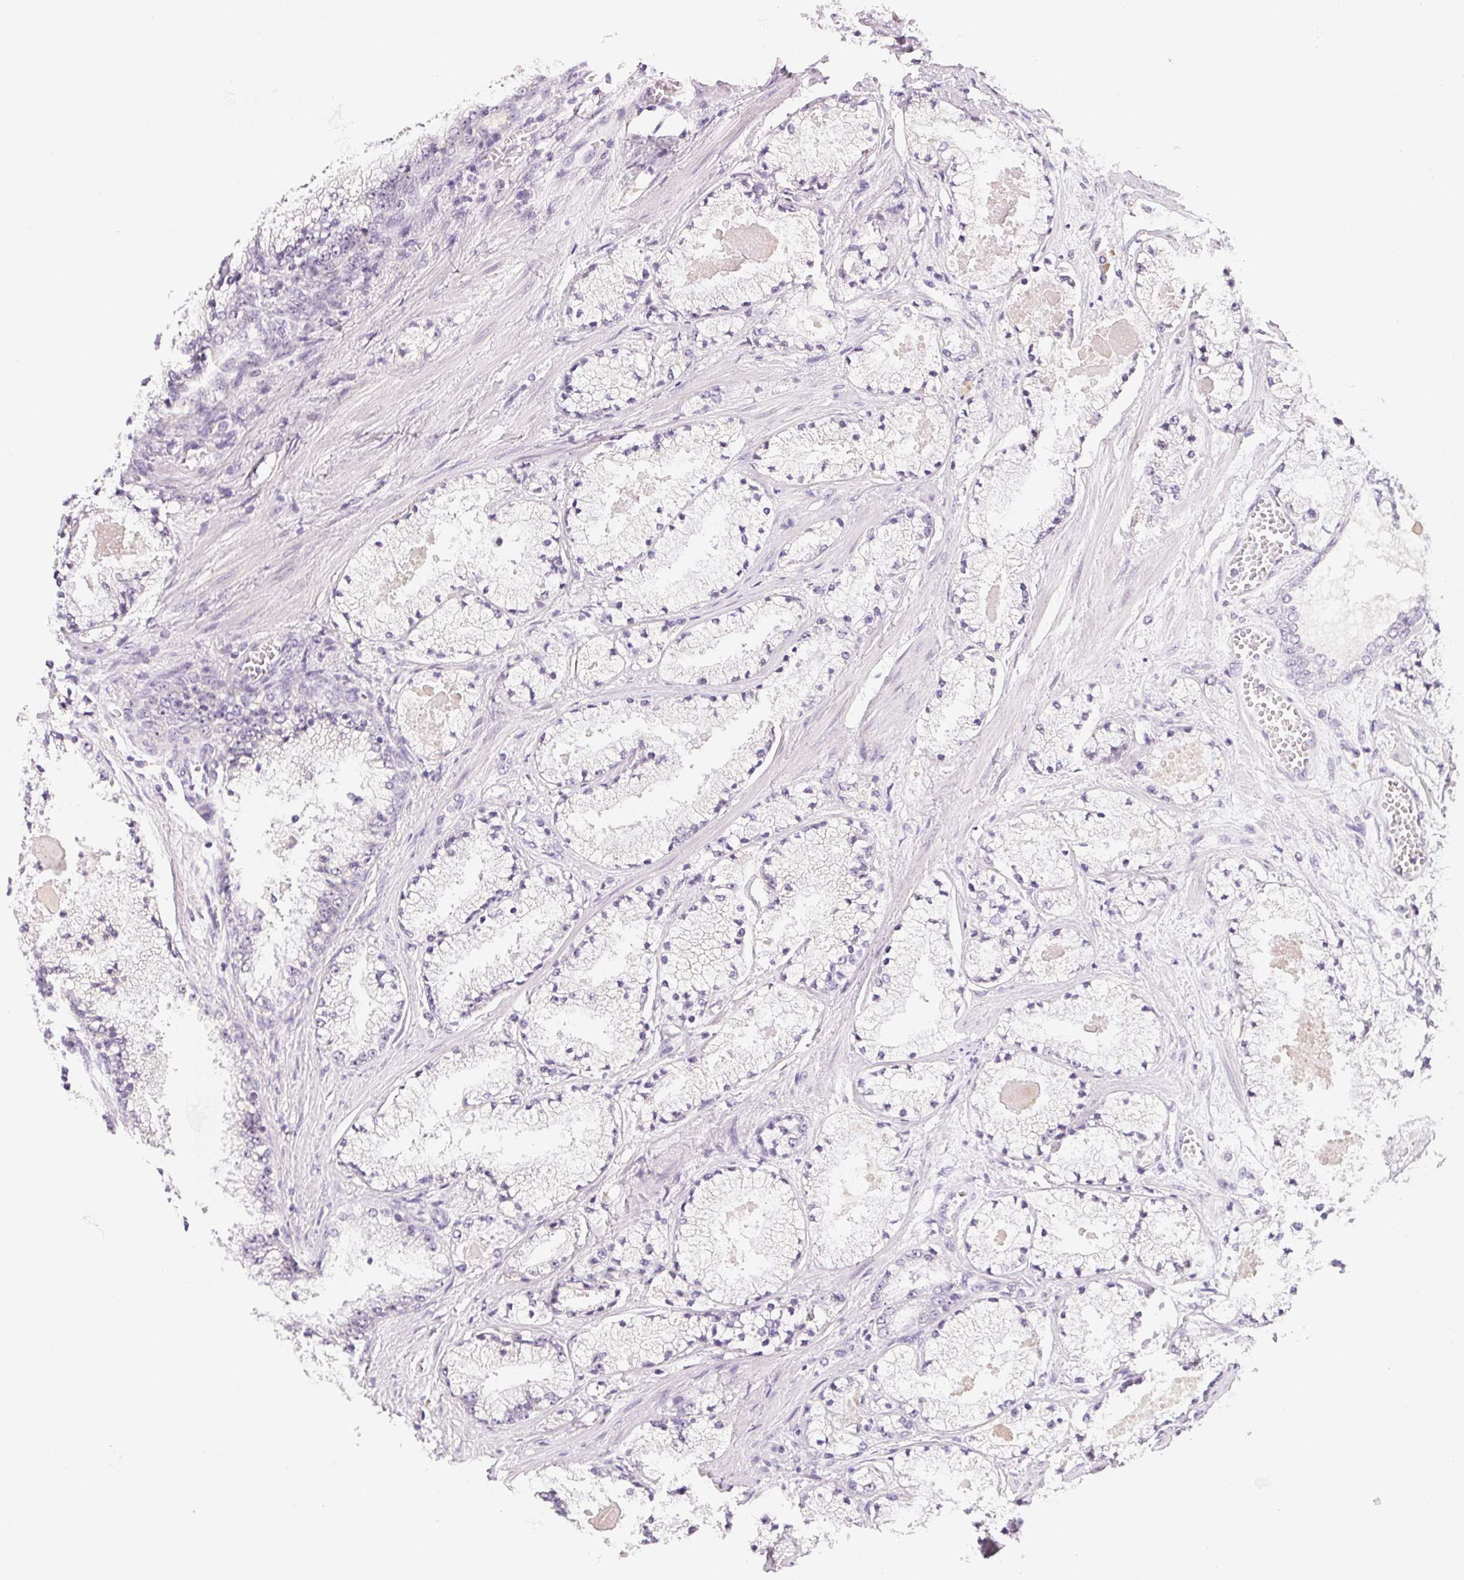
{"staining": {"intensity": "negative", "quantity": "none", "location": "none"}, "tissue": "prostate cancer", "cell_type": "Tumor cells", "image_type": "cancer", "snomed": [{"axis": "morphology", "description": "Adenocarcinoma, High grade"}, {"axis": "topography", "description": "Prostate"}], "caption": "High power microscopy histopathology image of an immunohistochemistry (IHC) micrograph of prostate cancer (adenocarcinoma (high-grade)), revealing no significant expression in tumor cells.", "gene": "MCOLN3", "patient": {"sex": "male", "age": 63}}